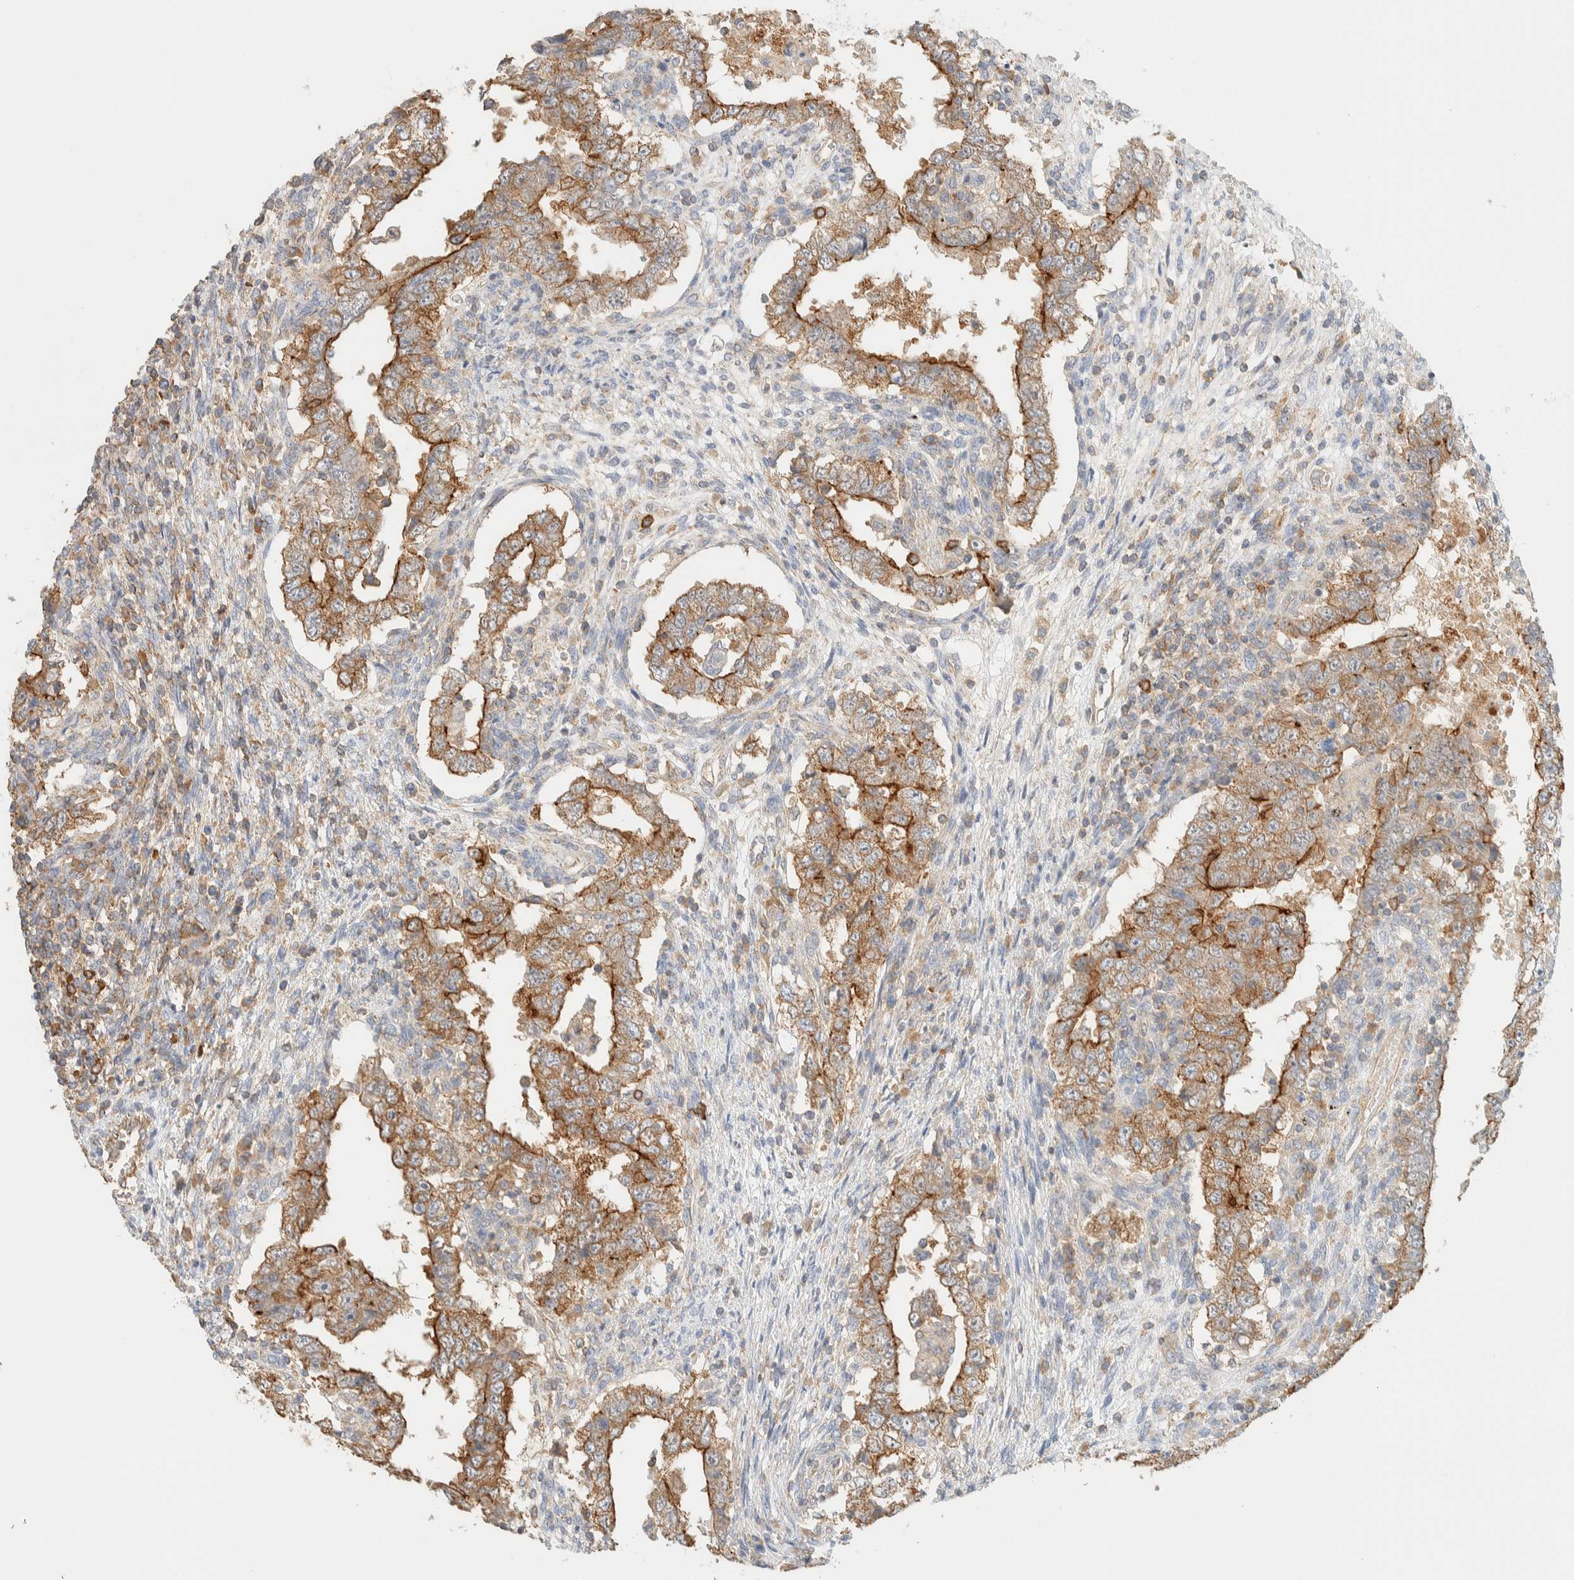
{"staining": {"intensity": "moderate", "quantity": ">75%", "location": "cytoplasmic/membranous"}, "tissue": "testis cancer", "cell_type": "Tumor cells", "image_type": "cancer", "snomed": [{"axis": "morphology", "description": "Carcinoma, Embryonal, NOS"}, {"axis": "topography", "description": "Testis"}], "caption": "Immunohistochemistry (IHC) photomicrograph of neoplastic tissue: human testis embryonal carcinoma stained using immunohistochemistry (IHC) reveals medium levels of moderate protein expression localized specifically in the cytoplasmic/membranous of tumor cells, appearing as a cytoplasmic/membranous brown color.", "gene": "TBC1D8B", "patient": {"sex": "male", "age": 26}}